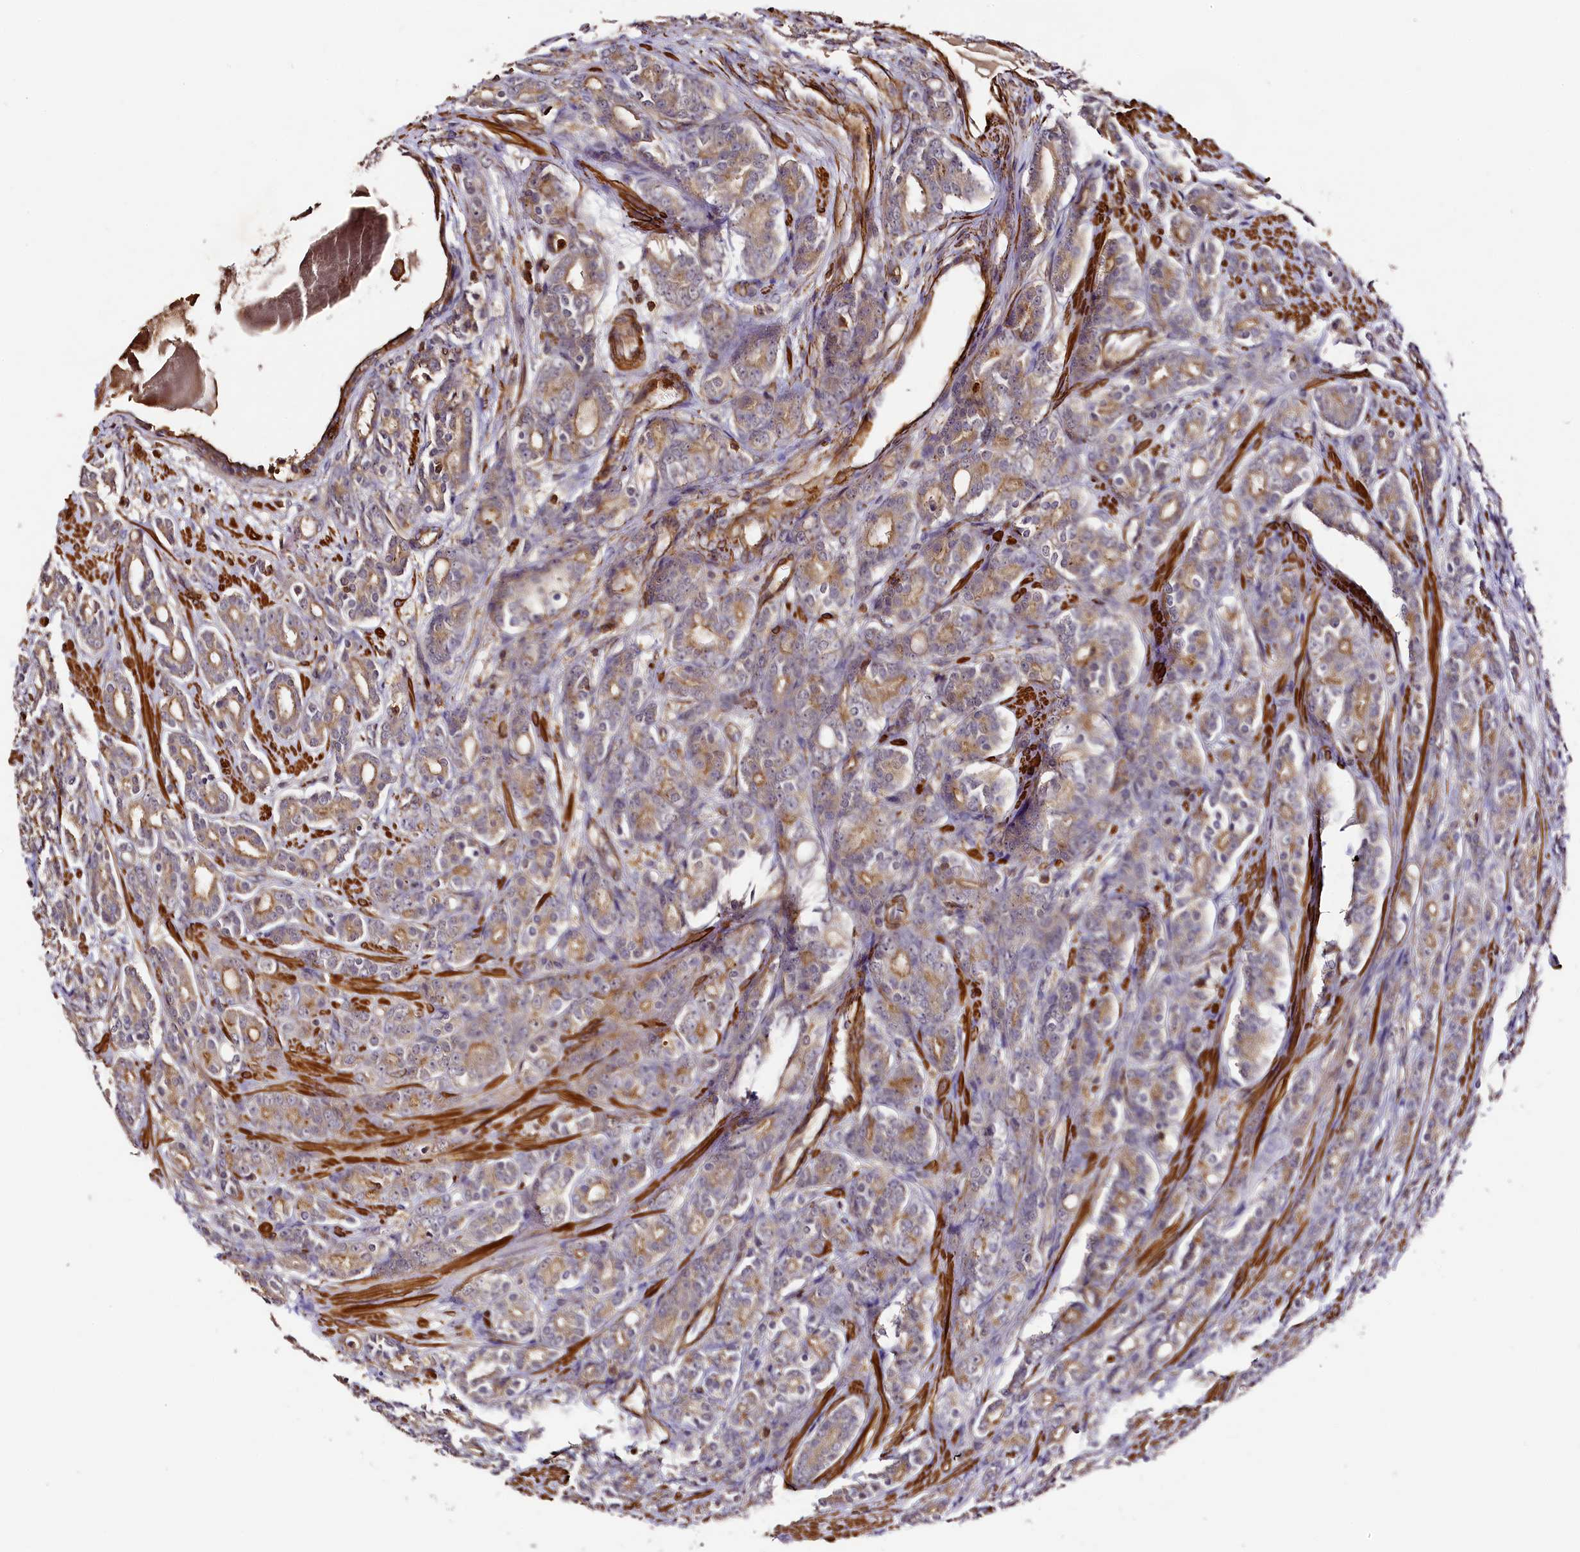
{"staining": {"intensity": "weak", "quantity": ">75%", "location": "cytoplasmic/membranous"}, "tissue": "prostate cancer", "cell_type": "Tumor cells", "image_type": "cancer", "snomed": [{"axis": "morphology", "description": "Adenocarcinoma, High grade"}, {"axis": "topography", "description": "Prostate"}], "caption": "IHC (DAB (3,3'-diaminobenzidine)) staining of human prostate adenocarcinoma (high-grade) reveals weak cytoplasmic/membranous protein expression in about >75% of tumor cells. Immunohistochemistry stains the protein in brown and the nuclei are stained blue.", "gene": "RAPSN", "patient": {"sex": "male", "age": 62}}